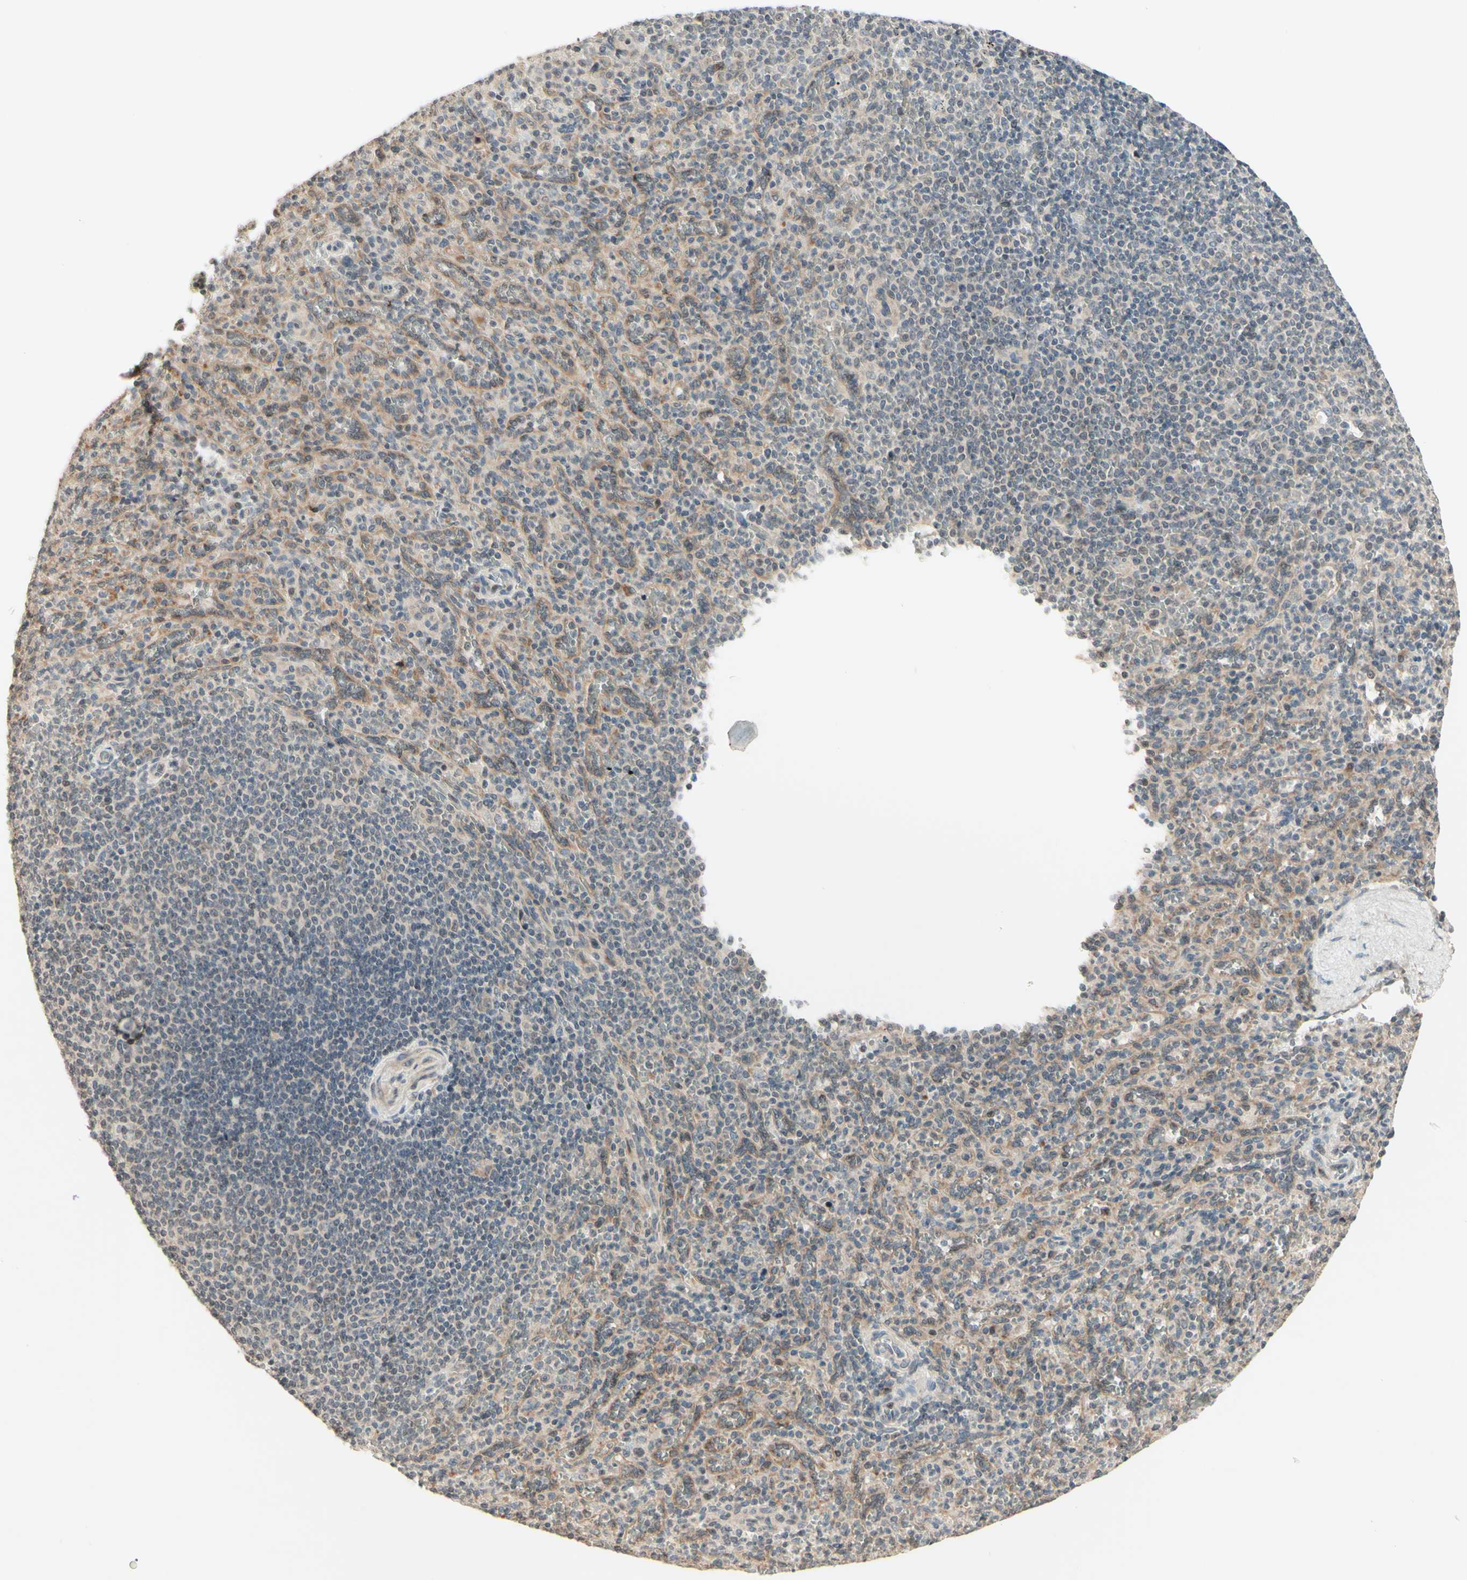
{"staining": {"intensity": "negative", "quantity": "none", "location": "none"}, "tissue": "spleen", "cell_type": "Cells in red pulp", "image_type": "normal", "snomed": [{"axis": "morphology", "description": "Normal tissue, NOS"}, {"axis": "topography", "description": "Spleen"}], "caption": "A high-resolution image shows IHC staining of benign spleen, which displays no significant positivity in cells in red pulp.", "gene": "ZW10", "patient": {"sex": "male", "age": 36}}